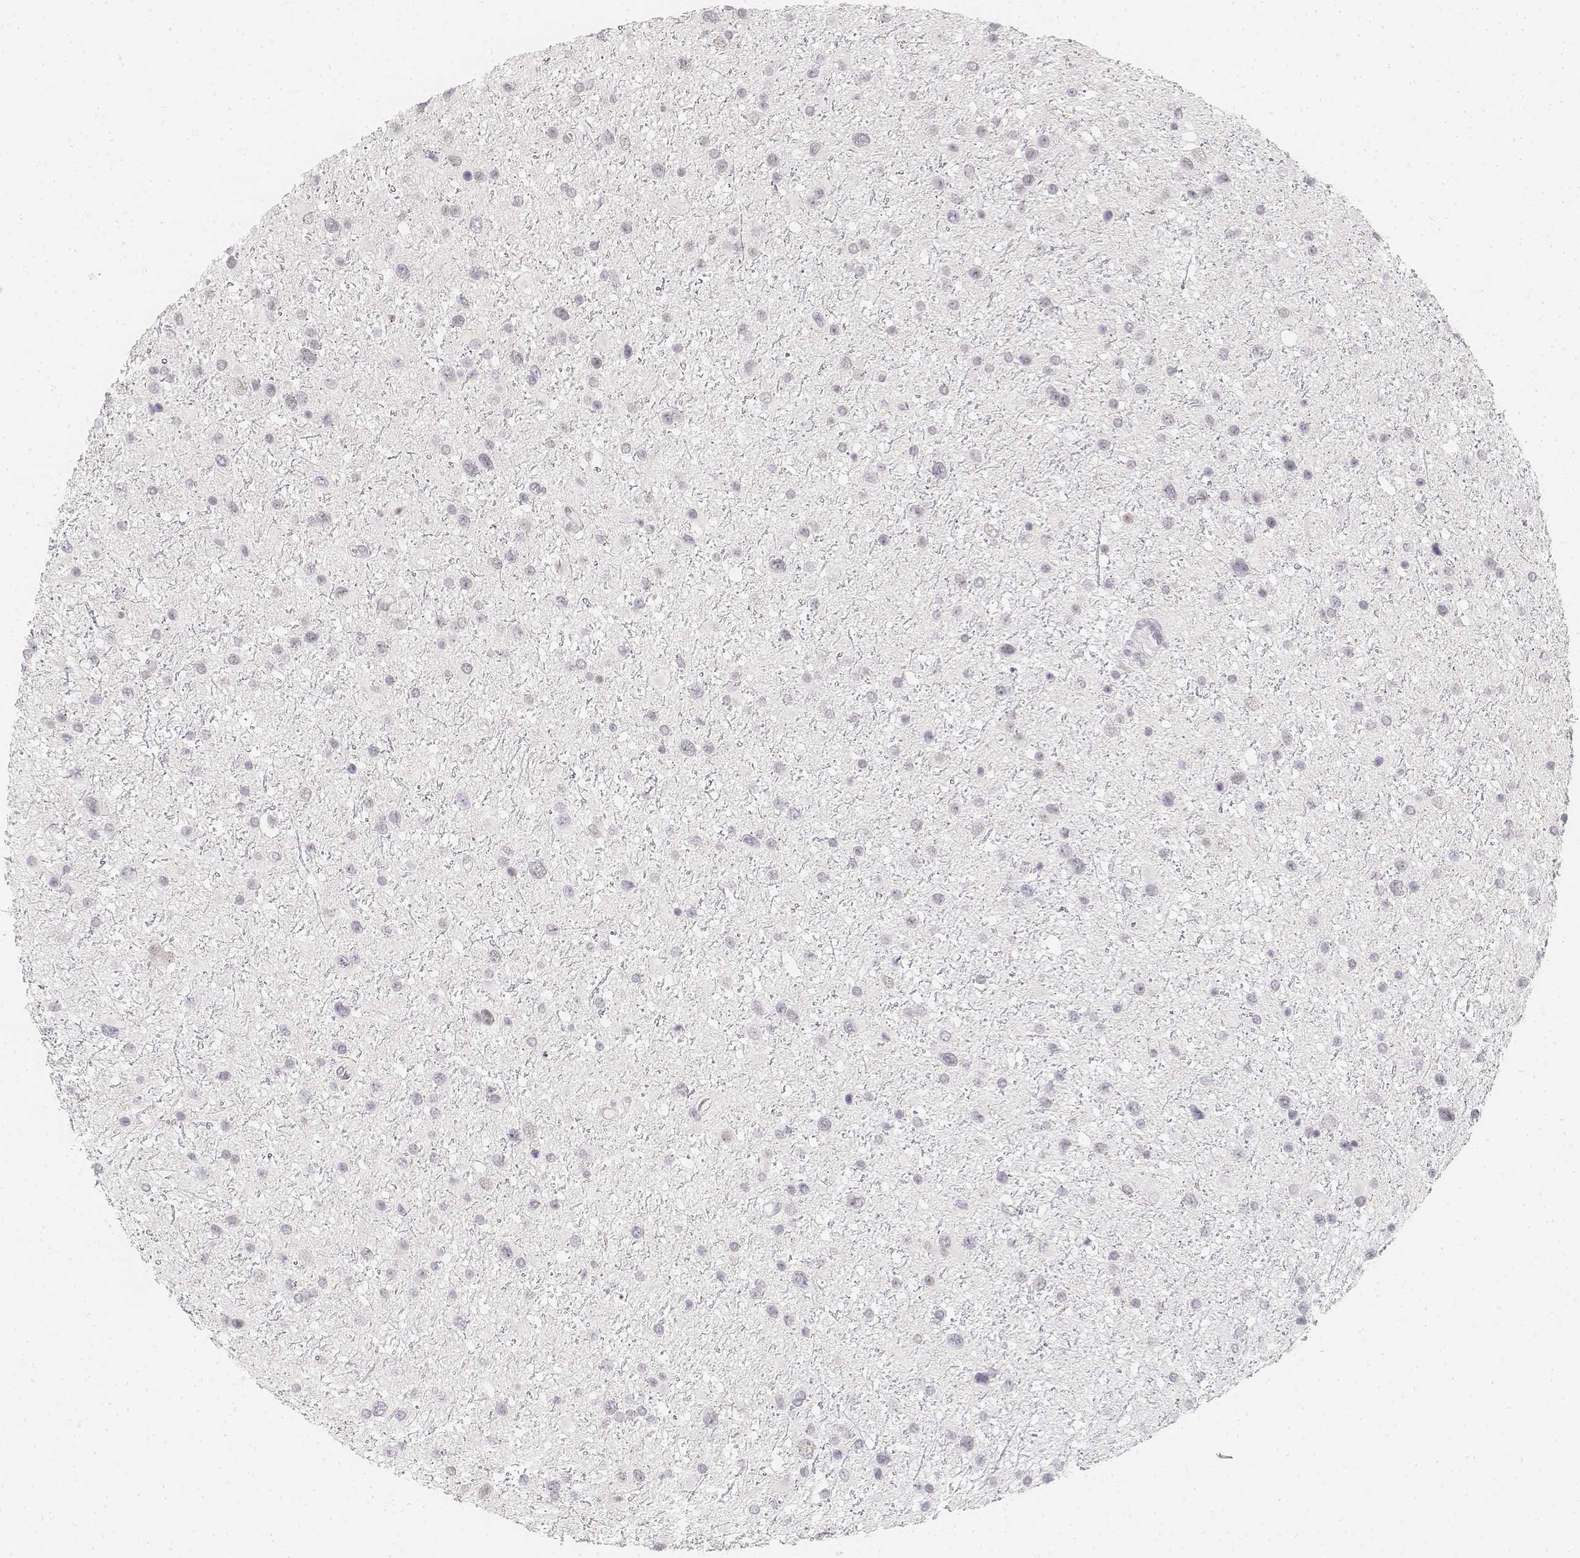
{"staining": {"intensity": "negative", "quantity": "none", "location": "none"}, "tissue": "glioma", "cell_type": "Tumor cells", "image_type": "cancer", "snomed": [{"axis": "morphology", "description": "Glioma, malignant, Low grade"}, {"axis": "topography", "description": "Brain"}], "caption": "Immunohistochemistry (IHC) photomicrograph of glioma stained for a protein (brown), which reveals no staining in tumor cells.", "gene": "KRTAP2-1", "patient": {"sex": "female", "age": 32}}